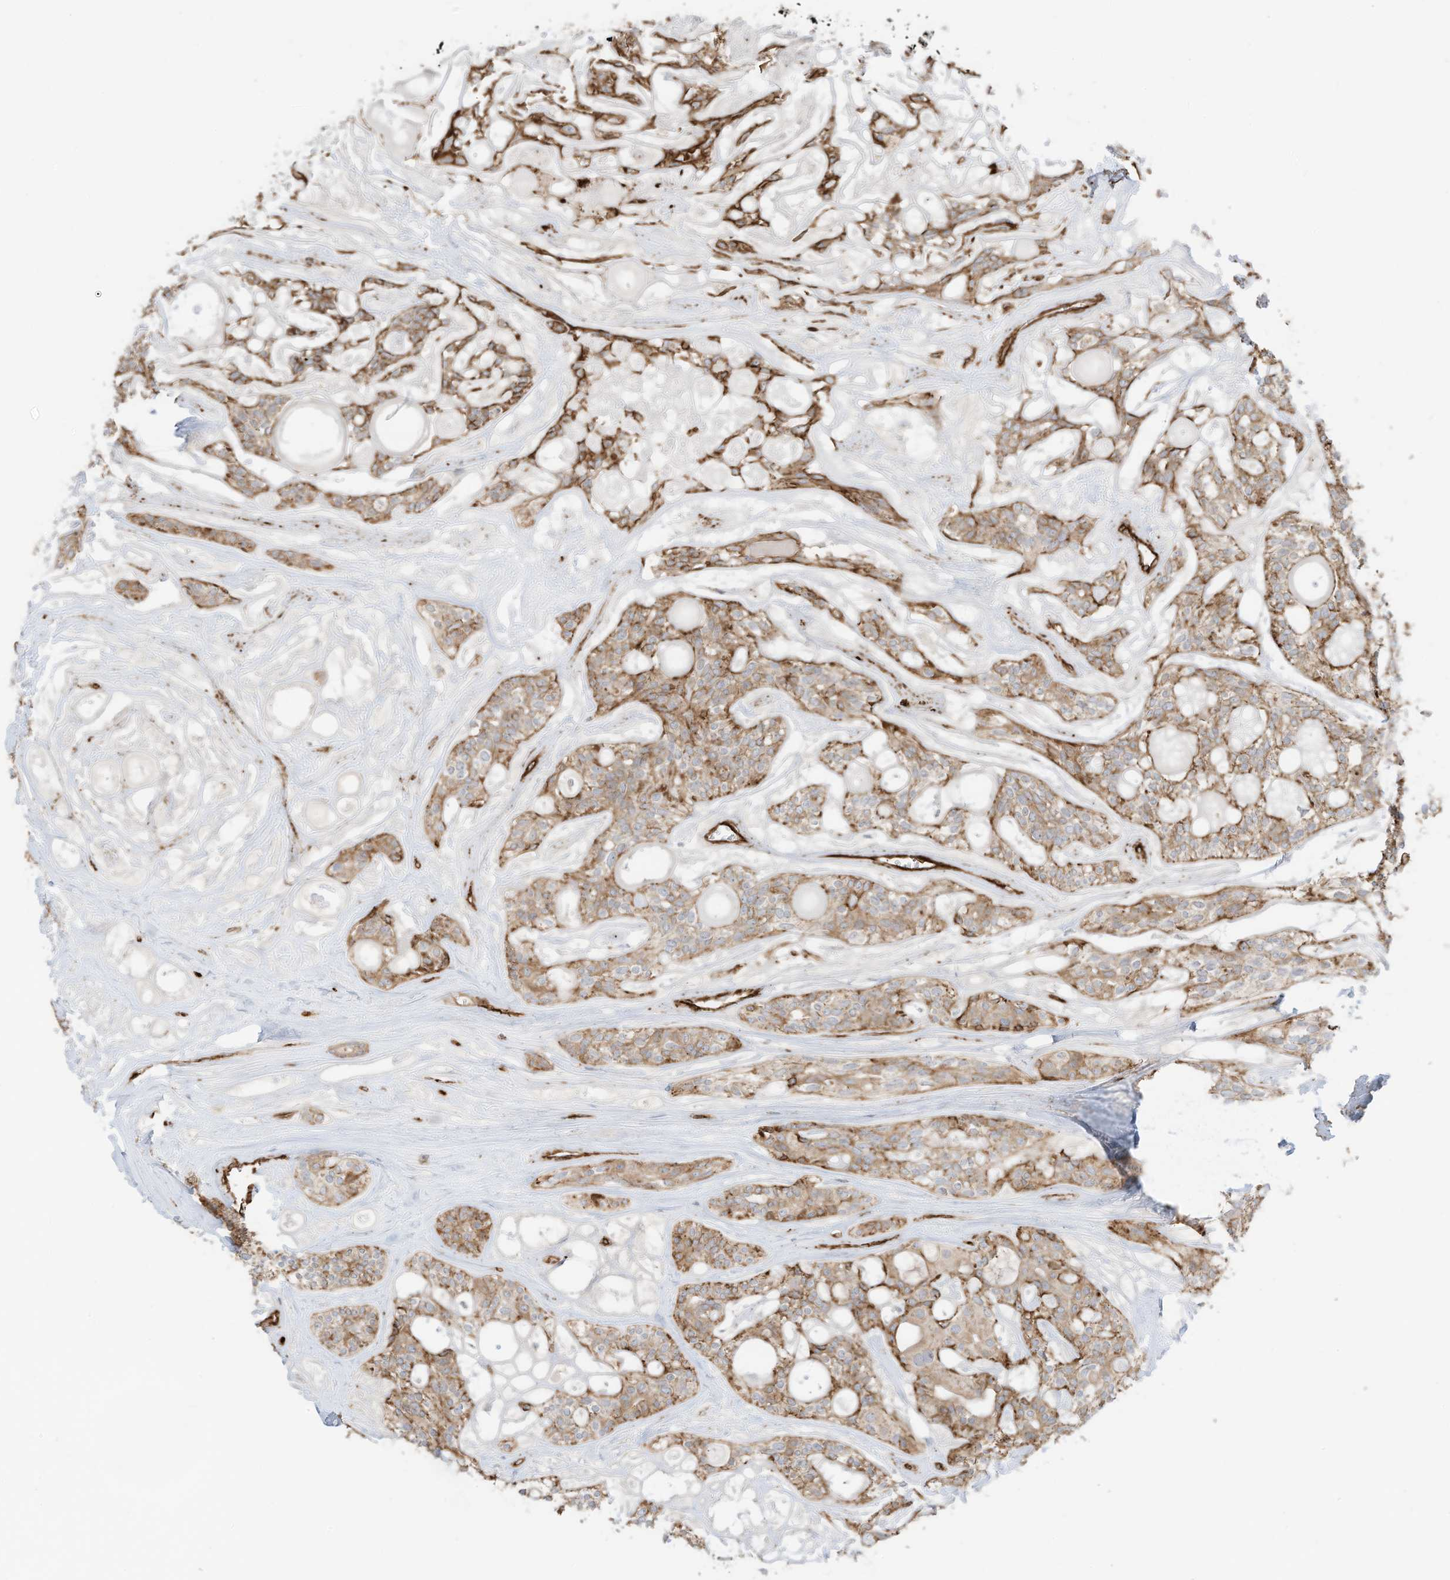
{"staining": {"intensity": "moderate", "quantity": ">75%", "location": "cytoplasmic/membranous"}, "tissue": "head and neck cancer", "cell_type": "Tumor cells", "image_type": "cancer", "snomed": [{"axis": "morphology", "description": "Adenocarcinoma, NOS"}, {"axis": "topography", "description": "Head-Neck"}], "caption": "A histopathology image showing moderate cytoplasmic/membranous expression in approximately >75% of tumor cells in head and neck cancer (adenocarcinoma), as visualized by brown immunohistochemical staining.", "gene": "ABCB7", "patient": {"sex": "male", "age": 66}}